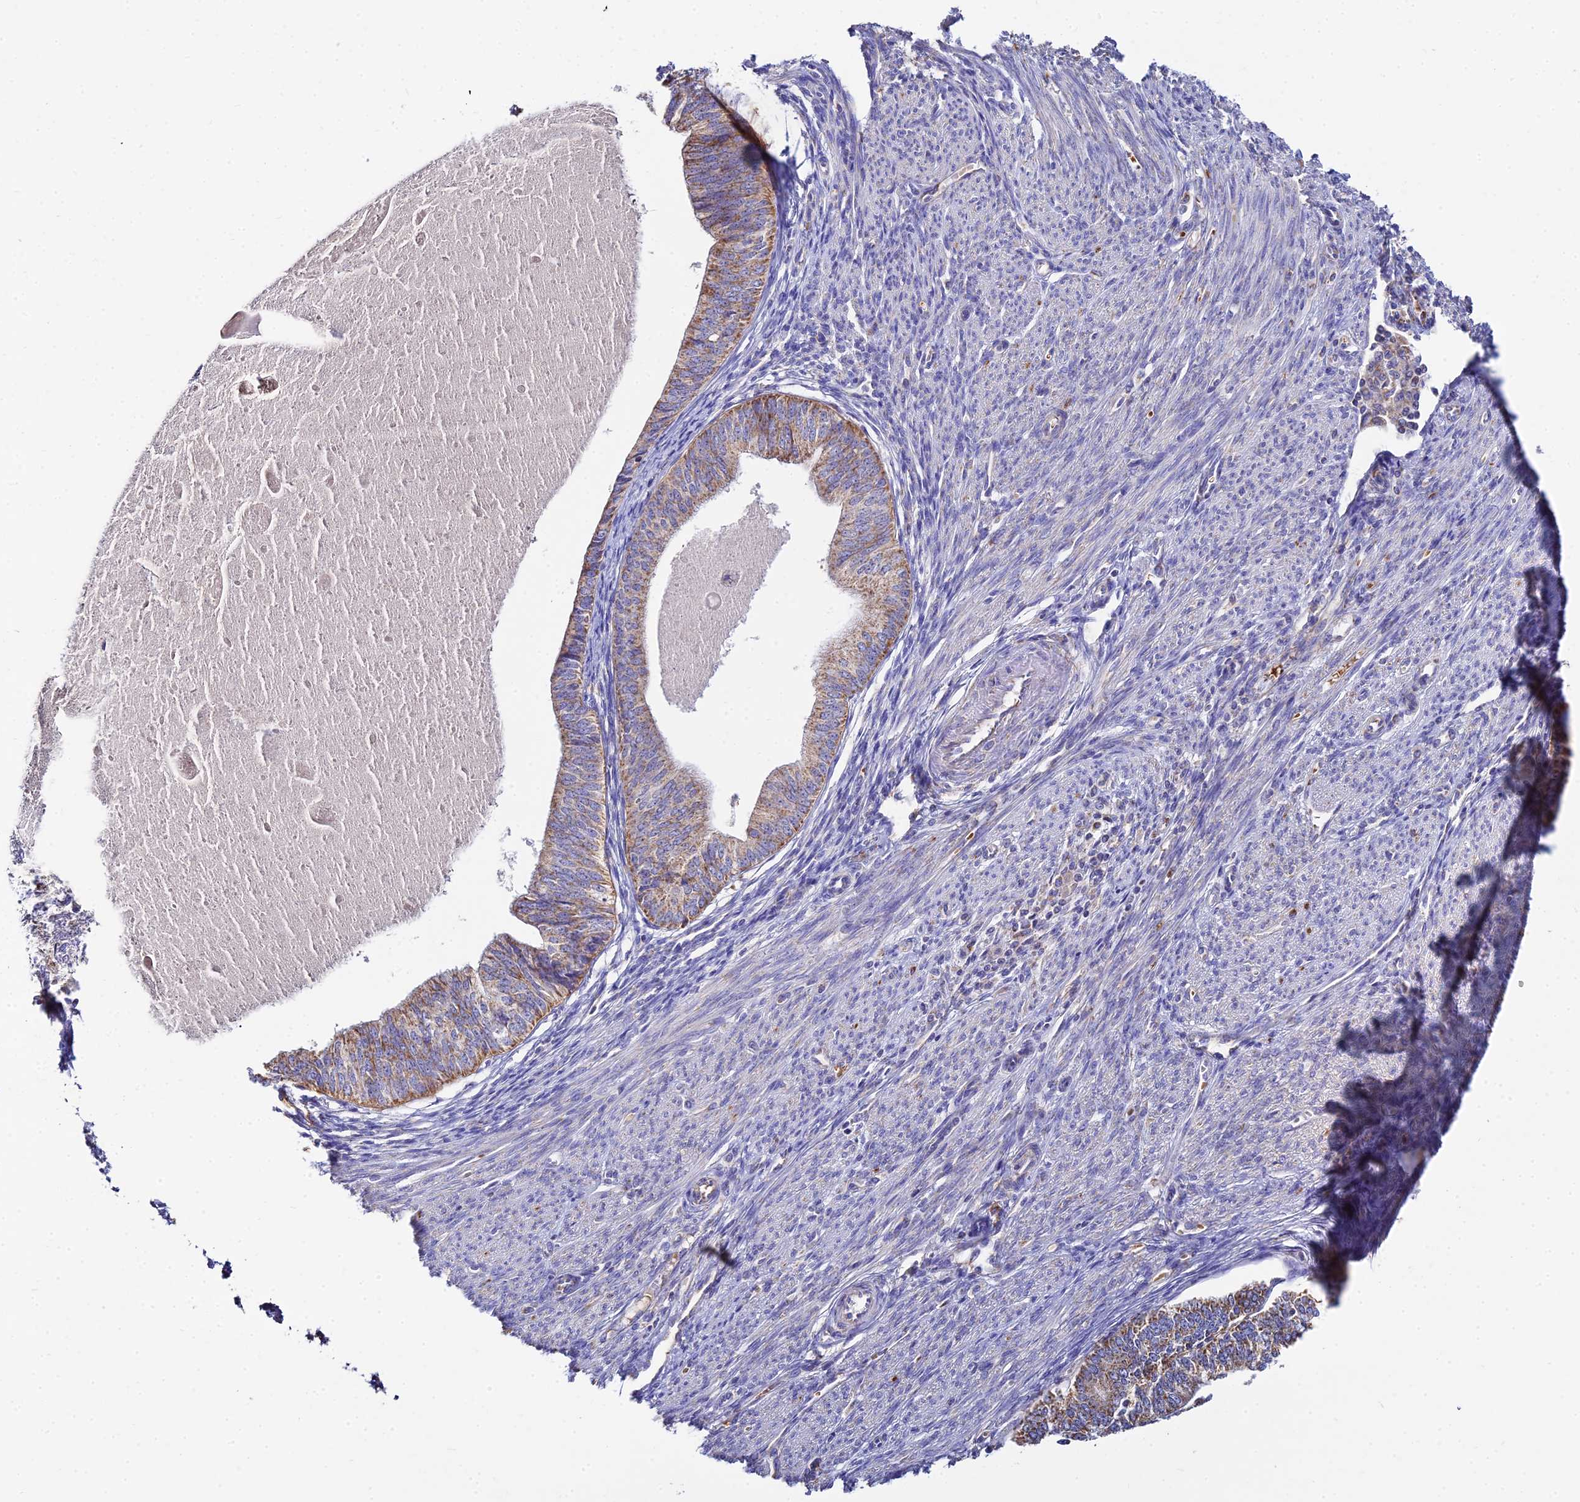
{"staining": {"intensity": "moderate", "quantity": "<25%", "location": "cytoplasmic/membranous"}, "tissue": "endometrial cancer", "cell_type": "Tumor cells", "image_type": "cancer", "snomed": [{"axis": "morphology", "description": "Adenocarcinoma, NOS"}, {"axis": "topography", "description": "Endometrium"}], "caption": "Protein expression analysis of adenocarcinoma (endometrial) exhibits moderate cytoplasmic/membranous staining in approximately <25% of tumor cells.", "gene": "TYW5", "patient": {"sex": "female", "age": 68}}